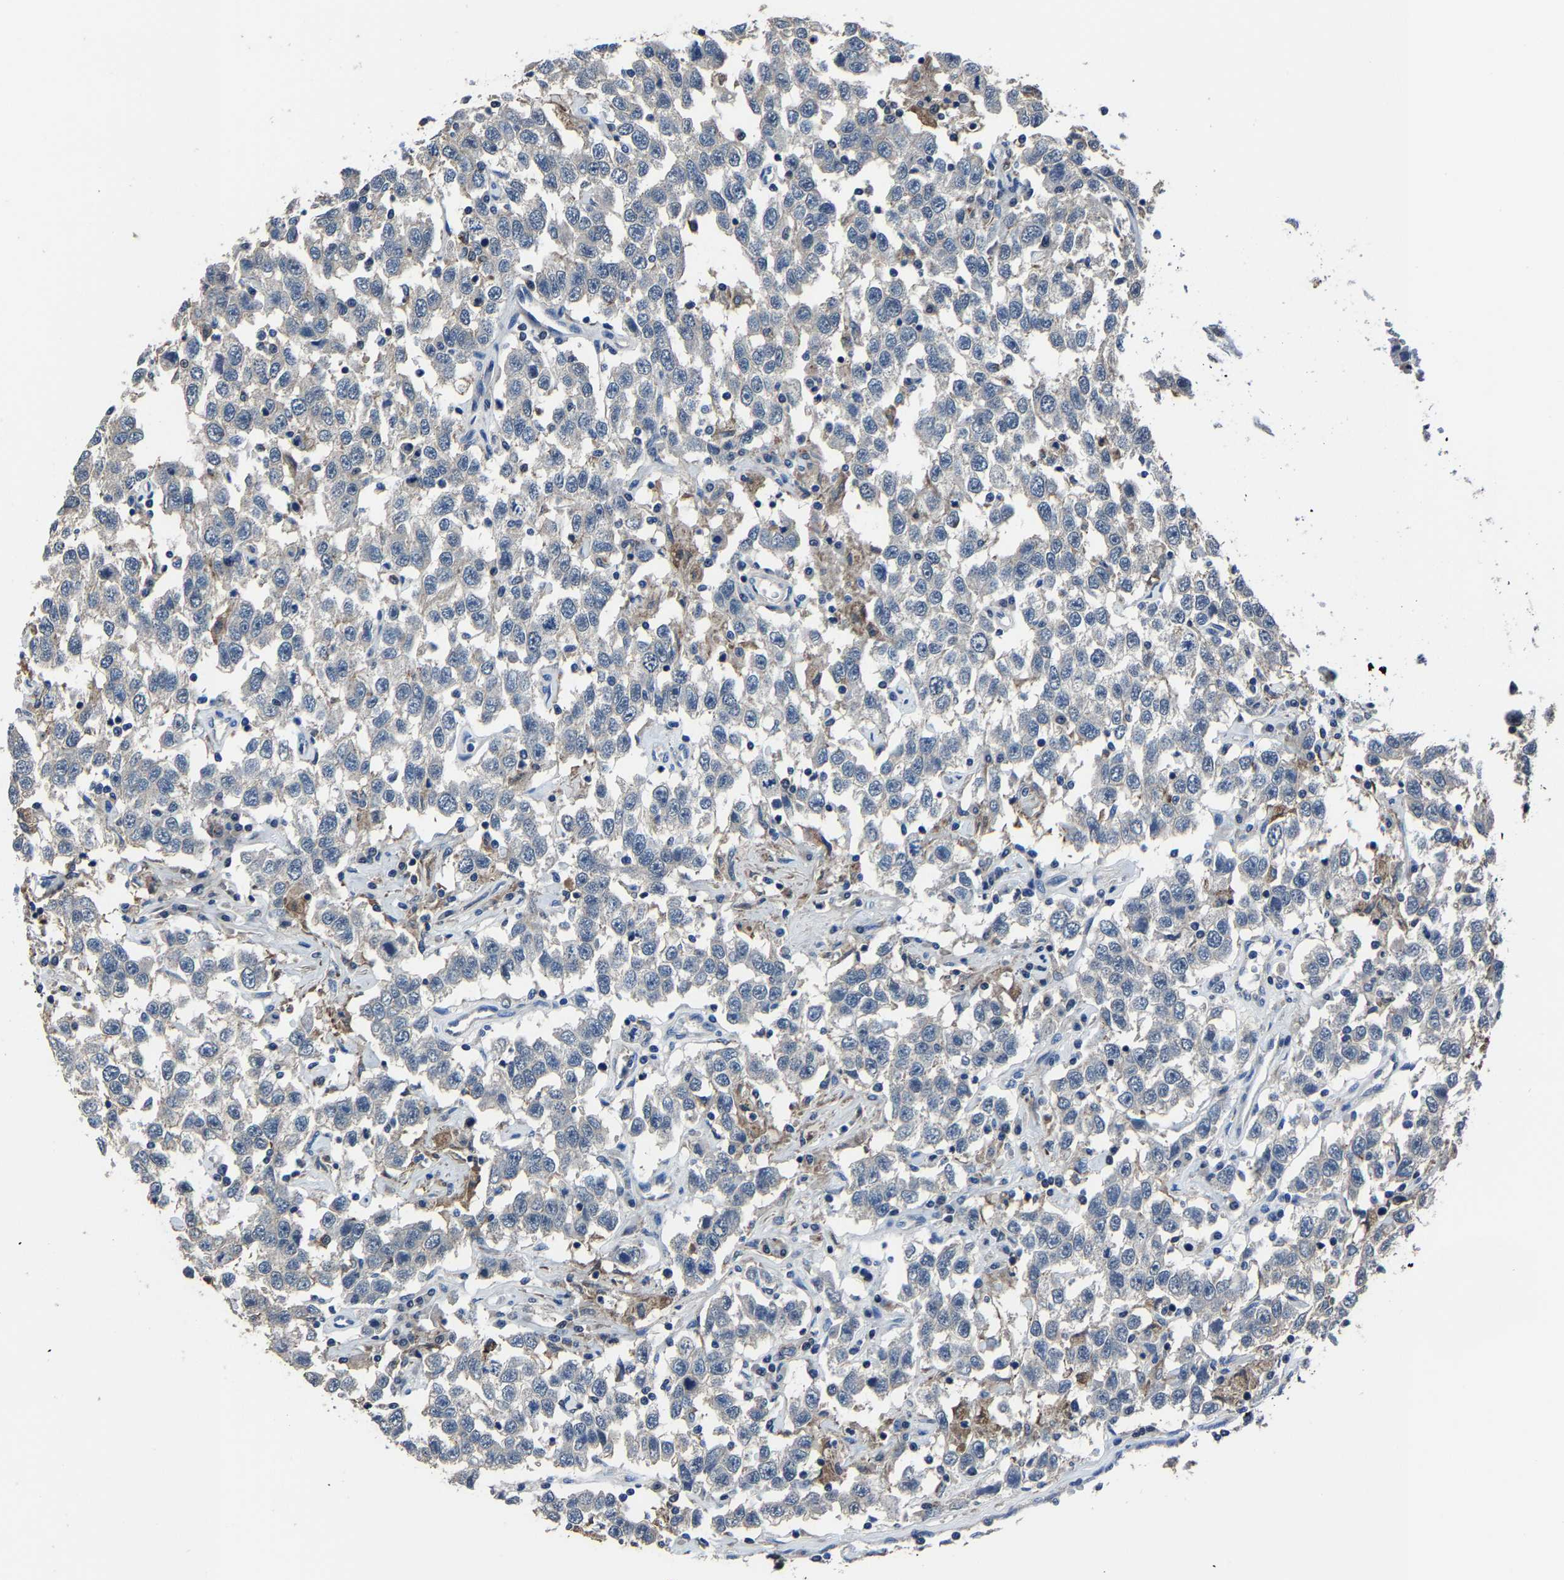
{"staining": {"intensity": "negative", "quantity": "none", "location": "none"}, "tissue": "testis cancer", "cell_type": "Tumor cells", "image_type": "cancer", "snomed": [{"axis": "morphology", "description": "Seminoma, NOS"}, {"axis": "topography", "description": "Testis"}], "caption": "This is an immunohistochemistry (IHC) image of human testis cancer. There is no expression in tumor cells.", "gene": "STRBP", "patient": {"sex": "male", "age": 41}}